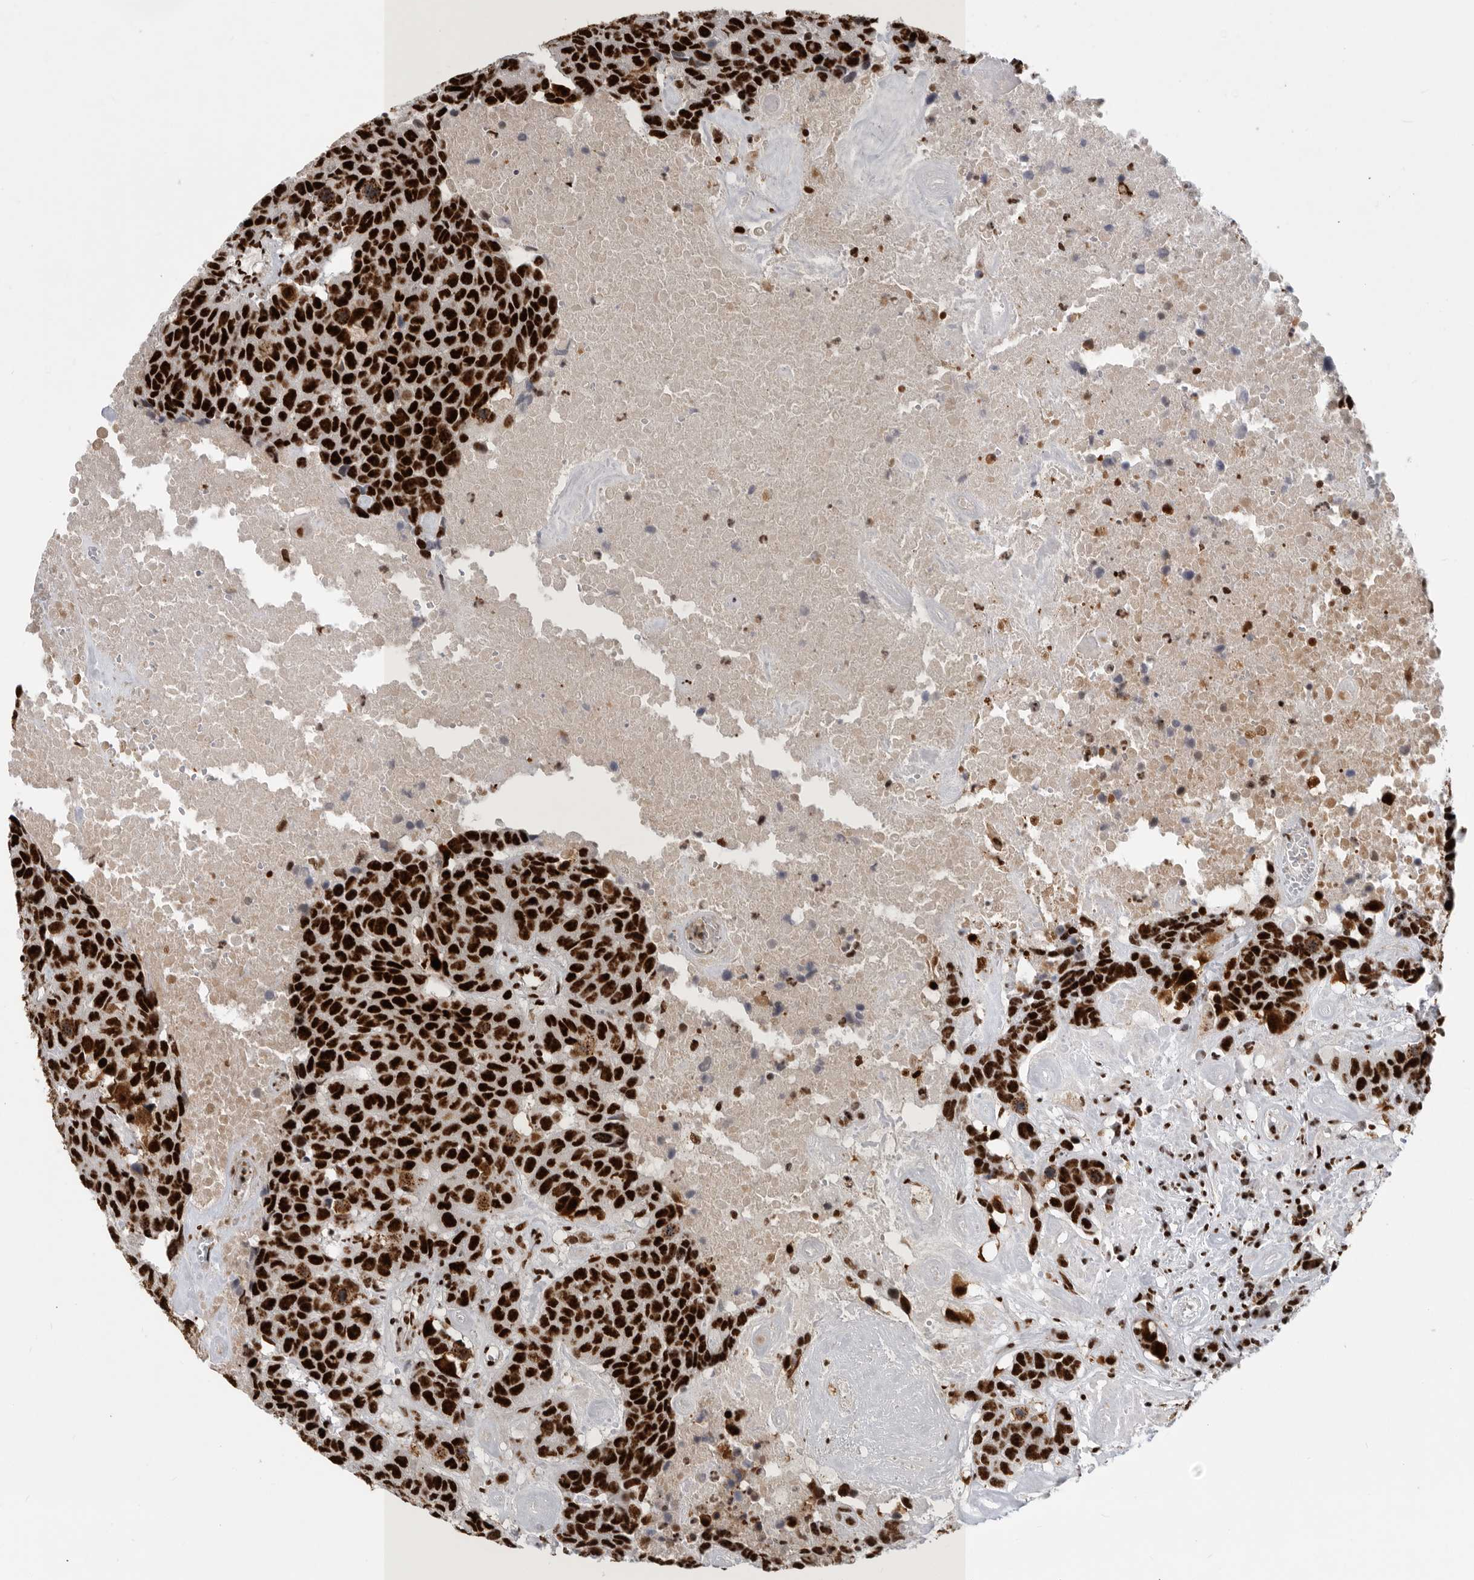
{"staining": {"intensity": "strong", "quantity": ">75%", "location": "nuclear"}, "tissue": "head and neck cancer", "cell_type": "Tumor cells", "image_type": "cancer", "snomed": [{"axis": "morphology", "description": "Squamous cell carcinoma, NOS"}, {"axis": "topography", "description": "Head-Neck"}], "caption": "Protein positivity by IHC exhibits strong nuclear expression in approximately >75% of tumor cells in squamous cell carcinoma (head and neck). (Brightfield microscopy of DAB IHC at high magnification).", "gene": "BCLAF1", "patient": {"sex": "male", "age": 66}}